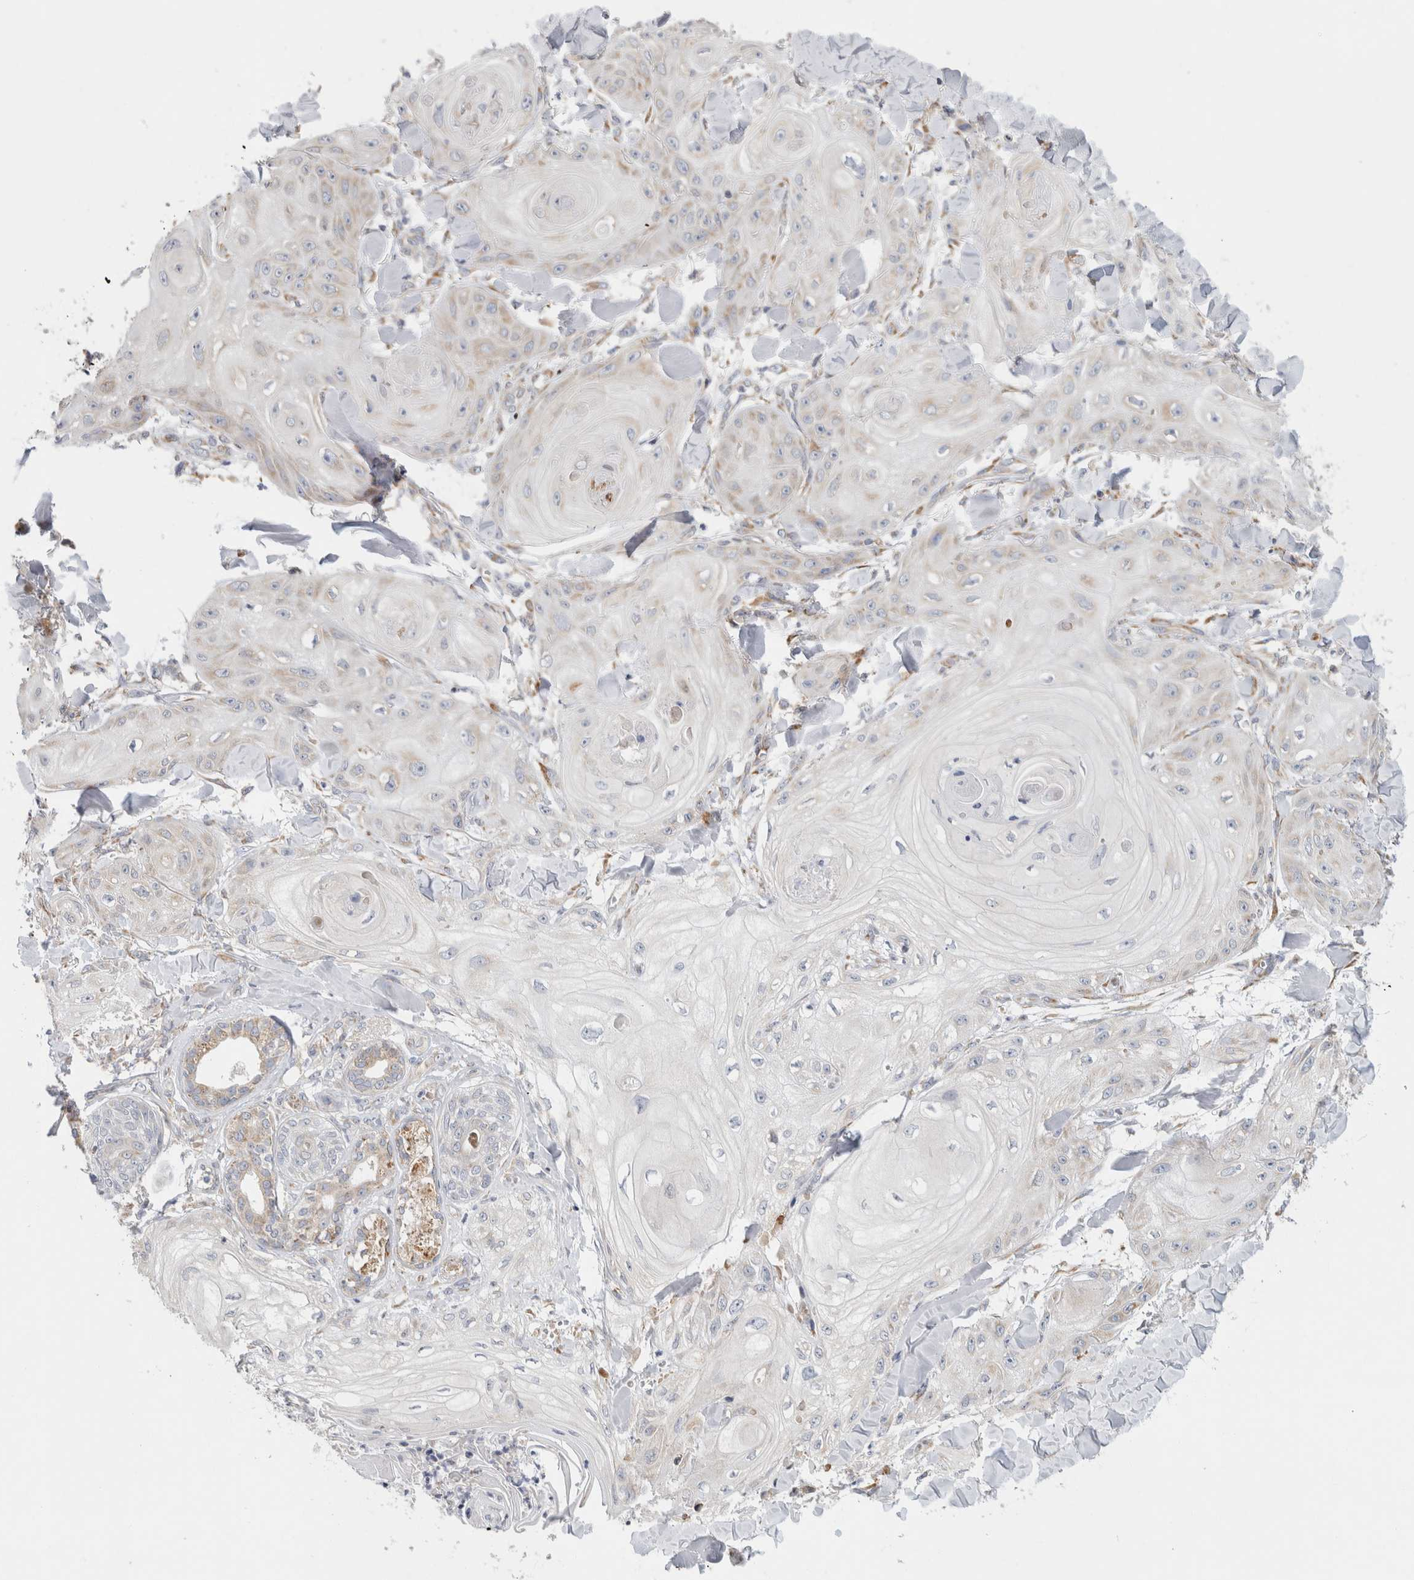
{"staining": {"intensity": "negative", "quantity": "none", "location": "none"}, "tissue": "skin cancer", "cell_type": "Tumor cells", "image_type": "cancer", "snomed": [{"axis": "morphology", "description": "Squamous cell carcinoma, NOS"}, {"axis": "topography", "description": "Skin"}], "caption": "Immunohistochemical staining of human squamous cell carcinoma (skin) exhibits no significant positivity in tumor cells.", "gene": "RPN2", "patient": {"sex": "male", "age": 74}}